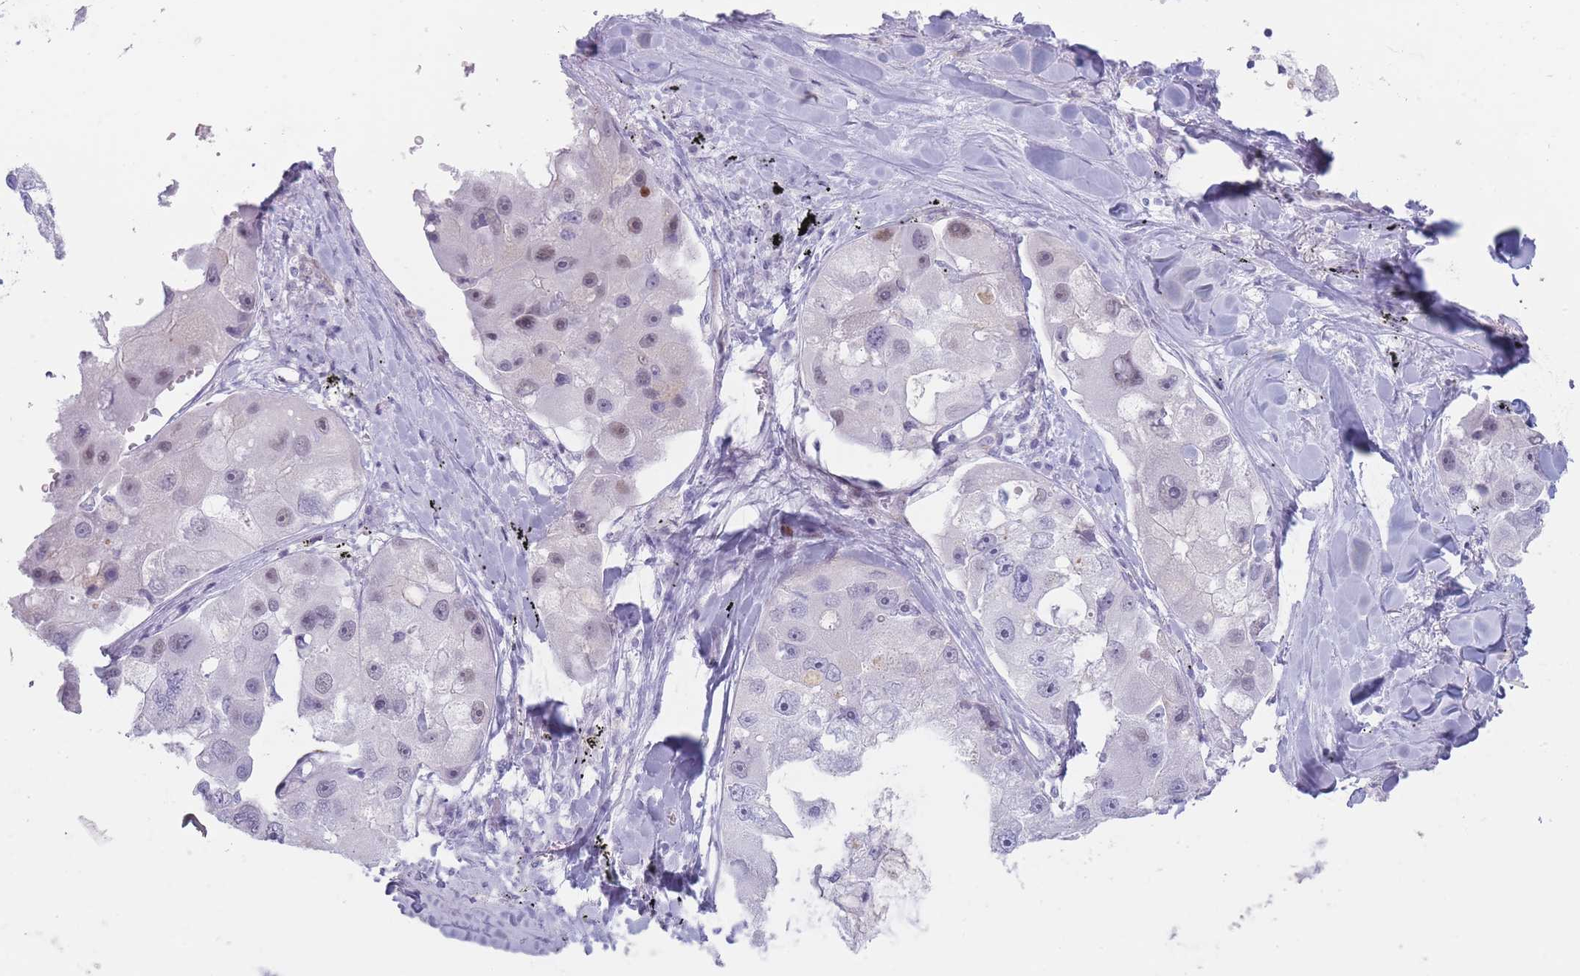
{"staining": {"intensity": "weak", "quantity": "<25%", "location": "nuclear"}, "tissue": "lung cancer", "cell_type": "Tumor cells", "image_type": "cancer", "snomed": [{"axis": "morphology", "description": "Adenocarcinoma, NOS"}, {"axis": "topography", "description": "Lung"}], "caption": "This is an immunohistochemistry (IHC) histopathology image of human lung adenocarcinoma. There is no positivity in tumor cells.", "gene": "IFNA6", "patient": {"sex": "female", "age": 54}}